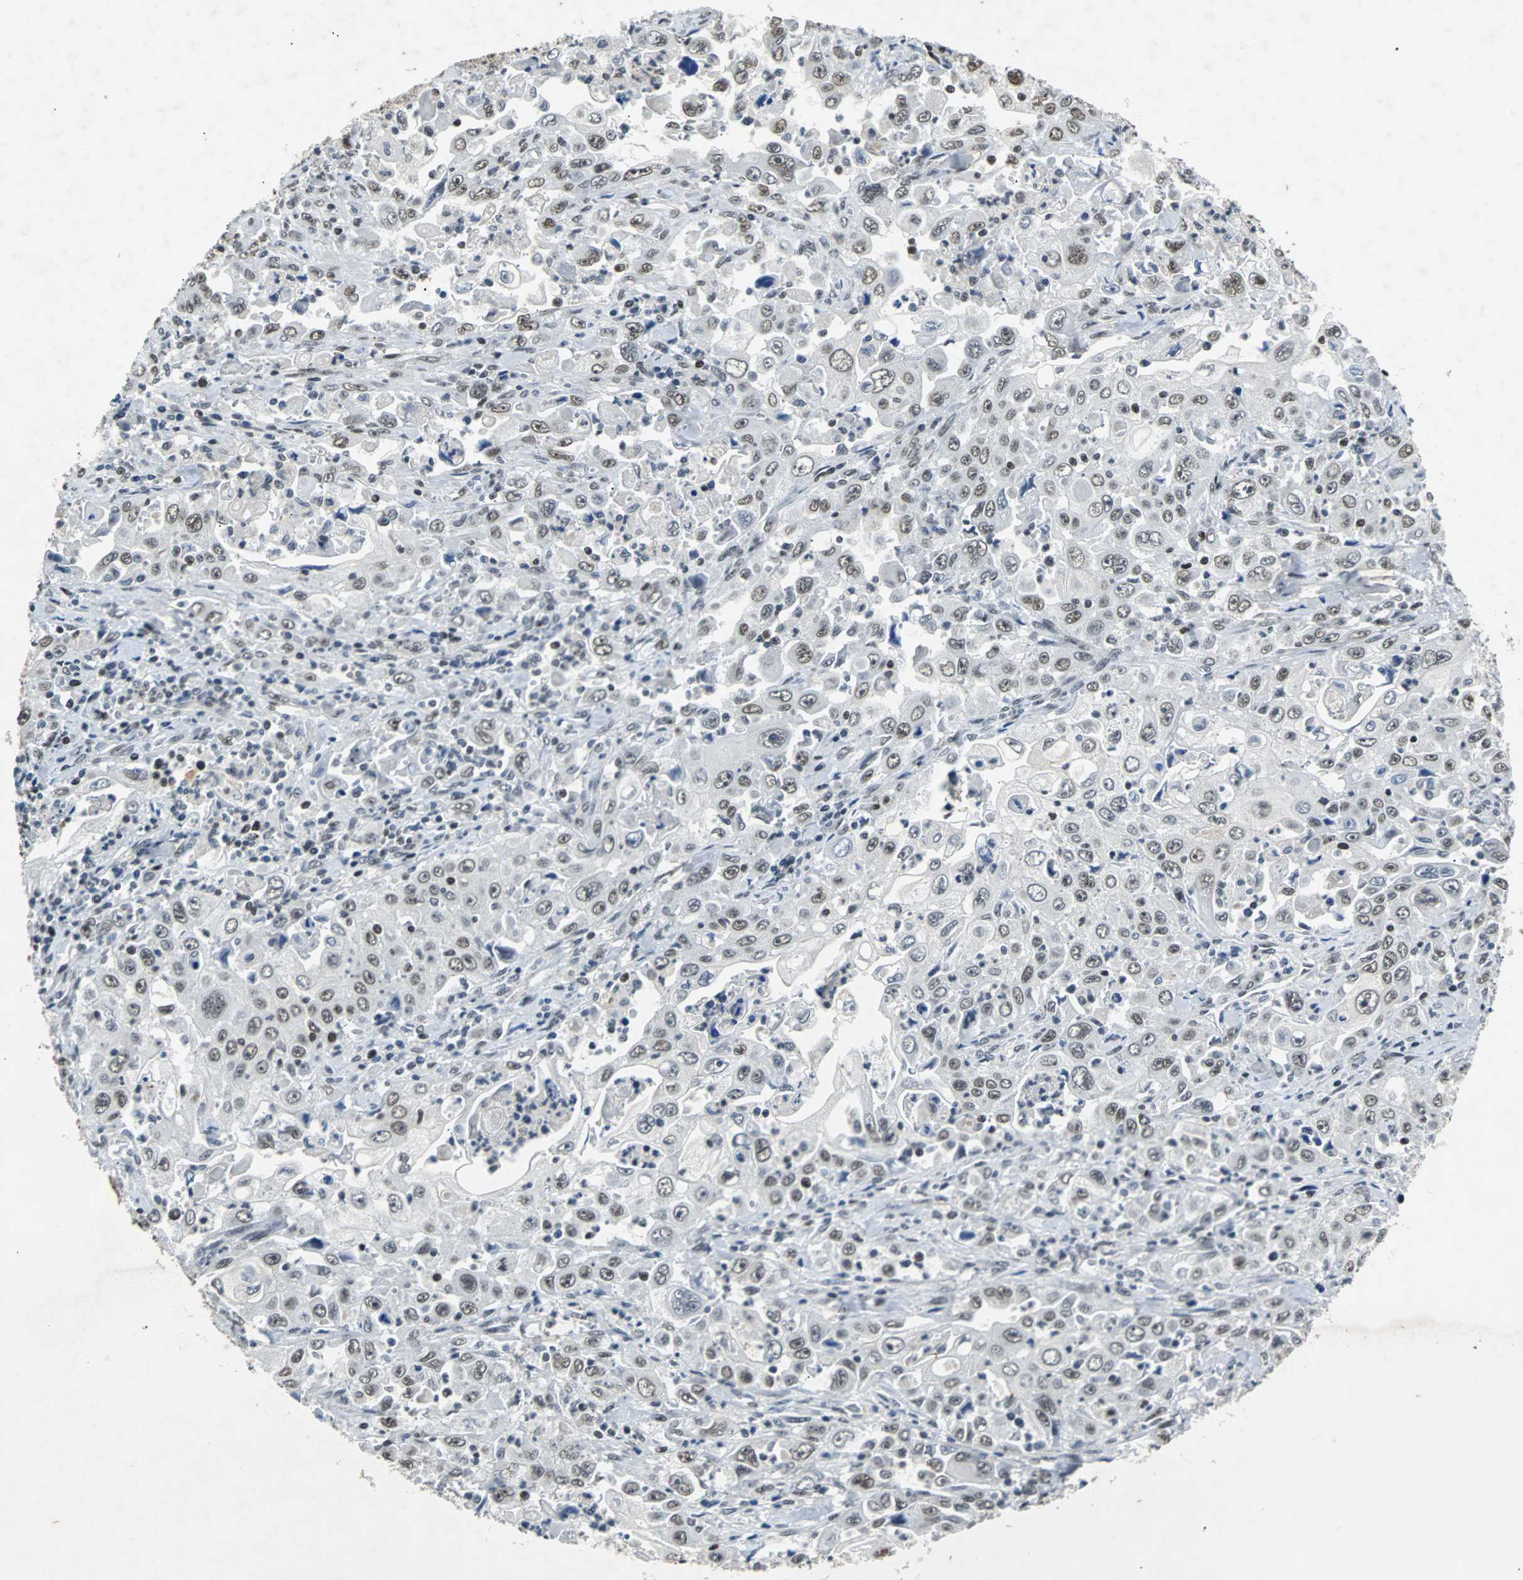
{"staining": {"intensity": "moderate", "quantity": "25%-75%", "location": "nuclear"}, "tissue": "pancreatic cancer", "cell_type": "Tumor cells", "image_type": "cancer", "snomed": [{"axis": "morphology", "description": "Adenocarcinoma, NOS"}, {"axis": "topography", "description": "Pancreas"}], "caption": "Approximately 25%-75% of tumor cells in pancreatic cancer demonstrate moderate nuclear protein staining as visualized by brown immunohistochemical staining.", "gene": "GATAD2A", "patient": {"sex": "male", "age": 70}}